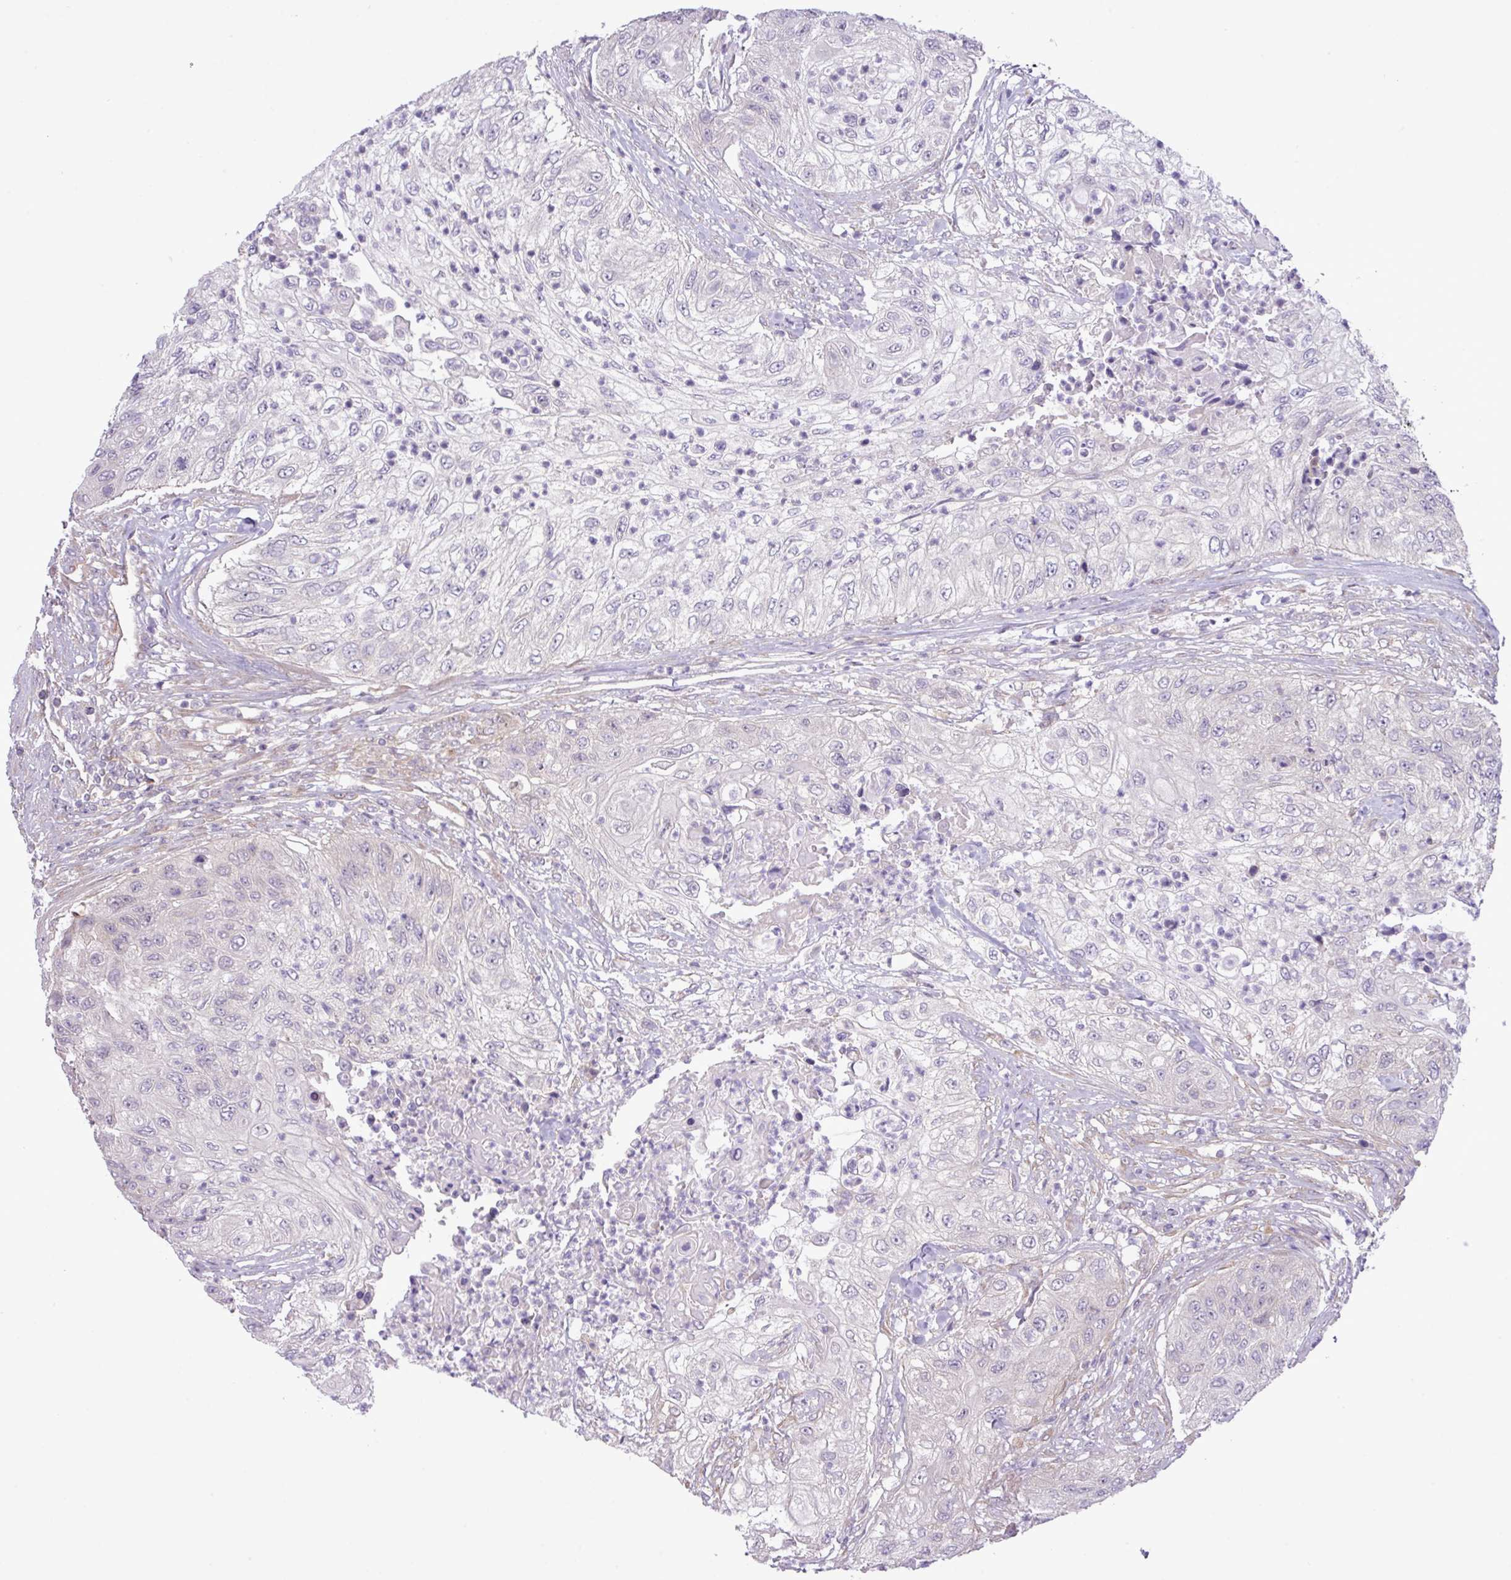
{"staining": {"intensity": "negative", "quantity": "none", "location": "none"}, "tissue": "urothelial cancer", "cell_type": "Tumor cells", "image_type": "cancer", "snomed": [{"axis": "morphology", "description": "Urothelial carcinoma, High grade"}, {"axis": "topography", "description": "Urinary bladder"}], "caption": "Immunohistochemistry photomicrograph of neoplastic tissue: human high-grade urothelial carcinoma stained with DAB reveals no significant protein staining in tumor cells.", "gene": "FAM222B", "patient": {"sex": "female", "age": 60}}